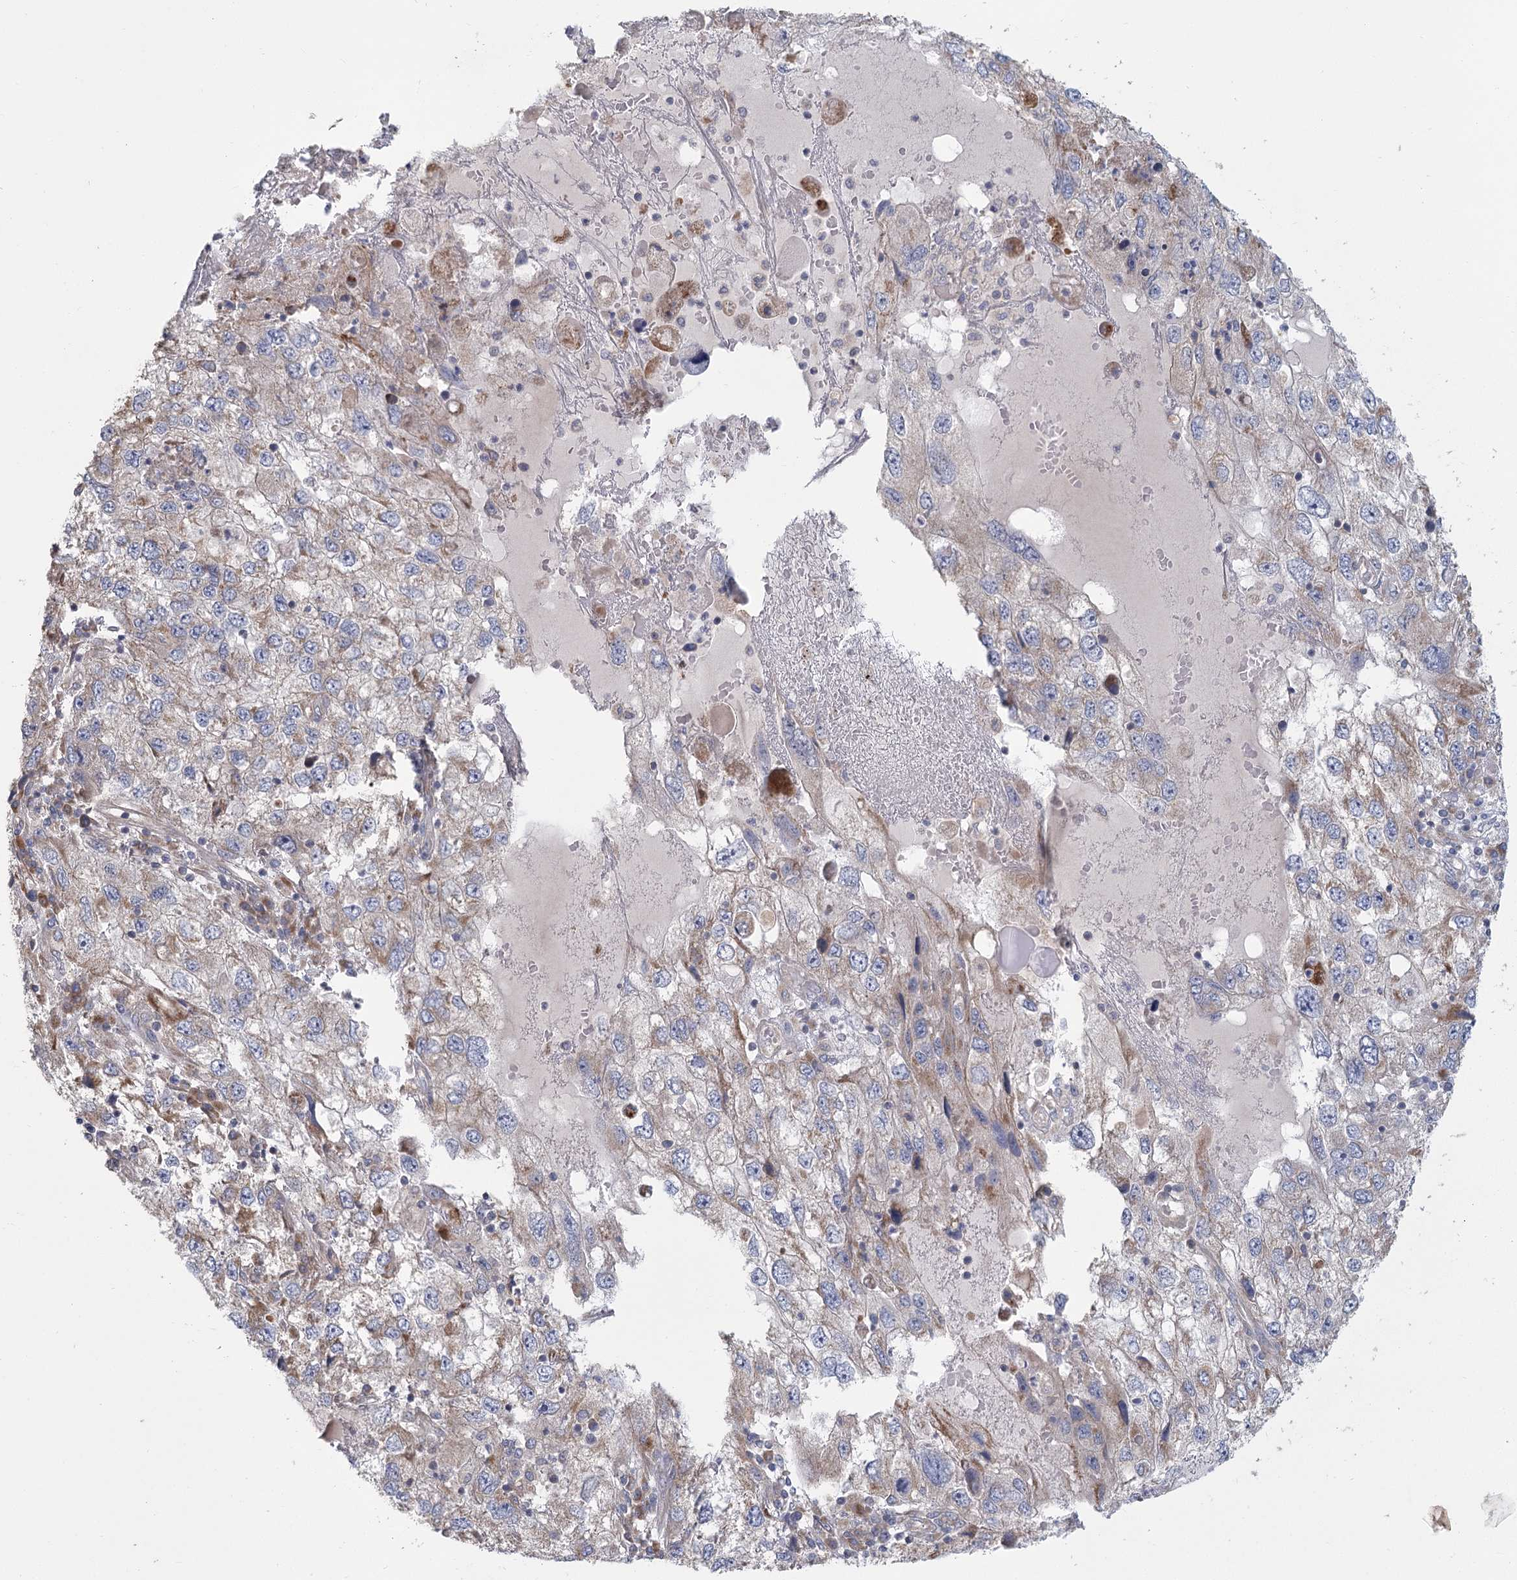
{"staining": {"intensity": "weak", "quantity": "<25%", "location": "cytoplasmic/membranous"}, "tissue": "endometrial cancer", "cell_type": "Tumor cells", "image_type": "cancer", "snomed": [{"axis": "morphology", "description": "Adenocarcinoma, NOS"}, {"axis": "topography", "description": "Endometrium"}], "caption": "Tumor cells are negative for brown protein staining in endometrial cancer (adenocarcinoma).", "gene": "CNTLN", "patient": {"sex": "female", "age": 49}}